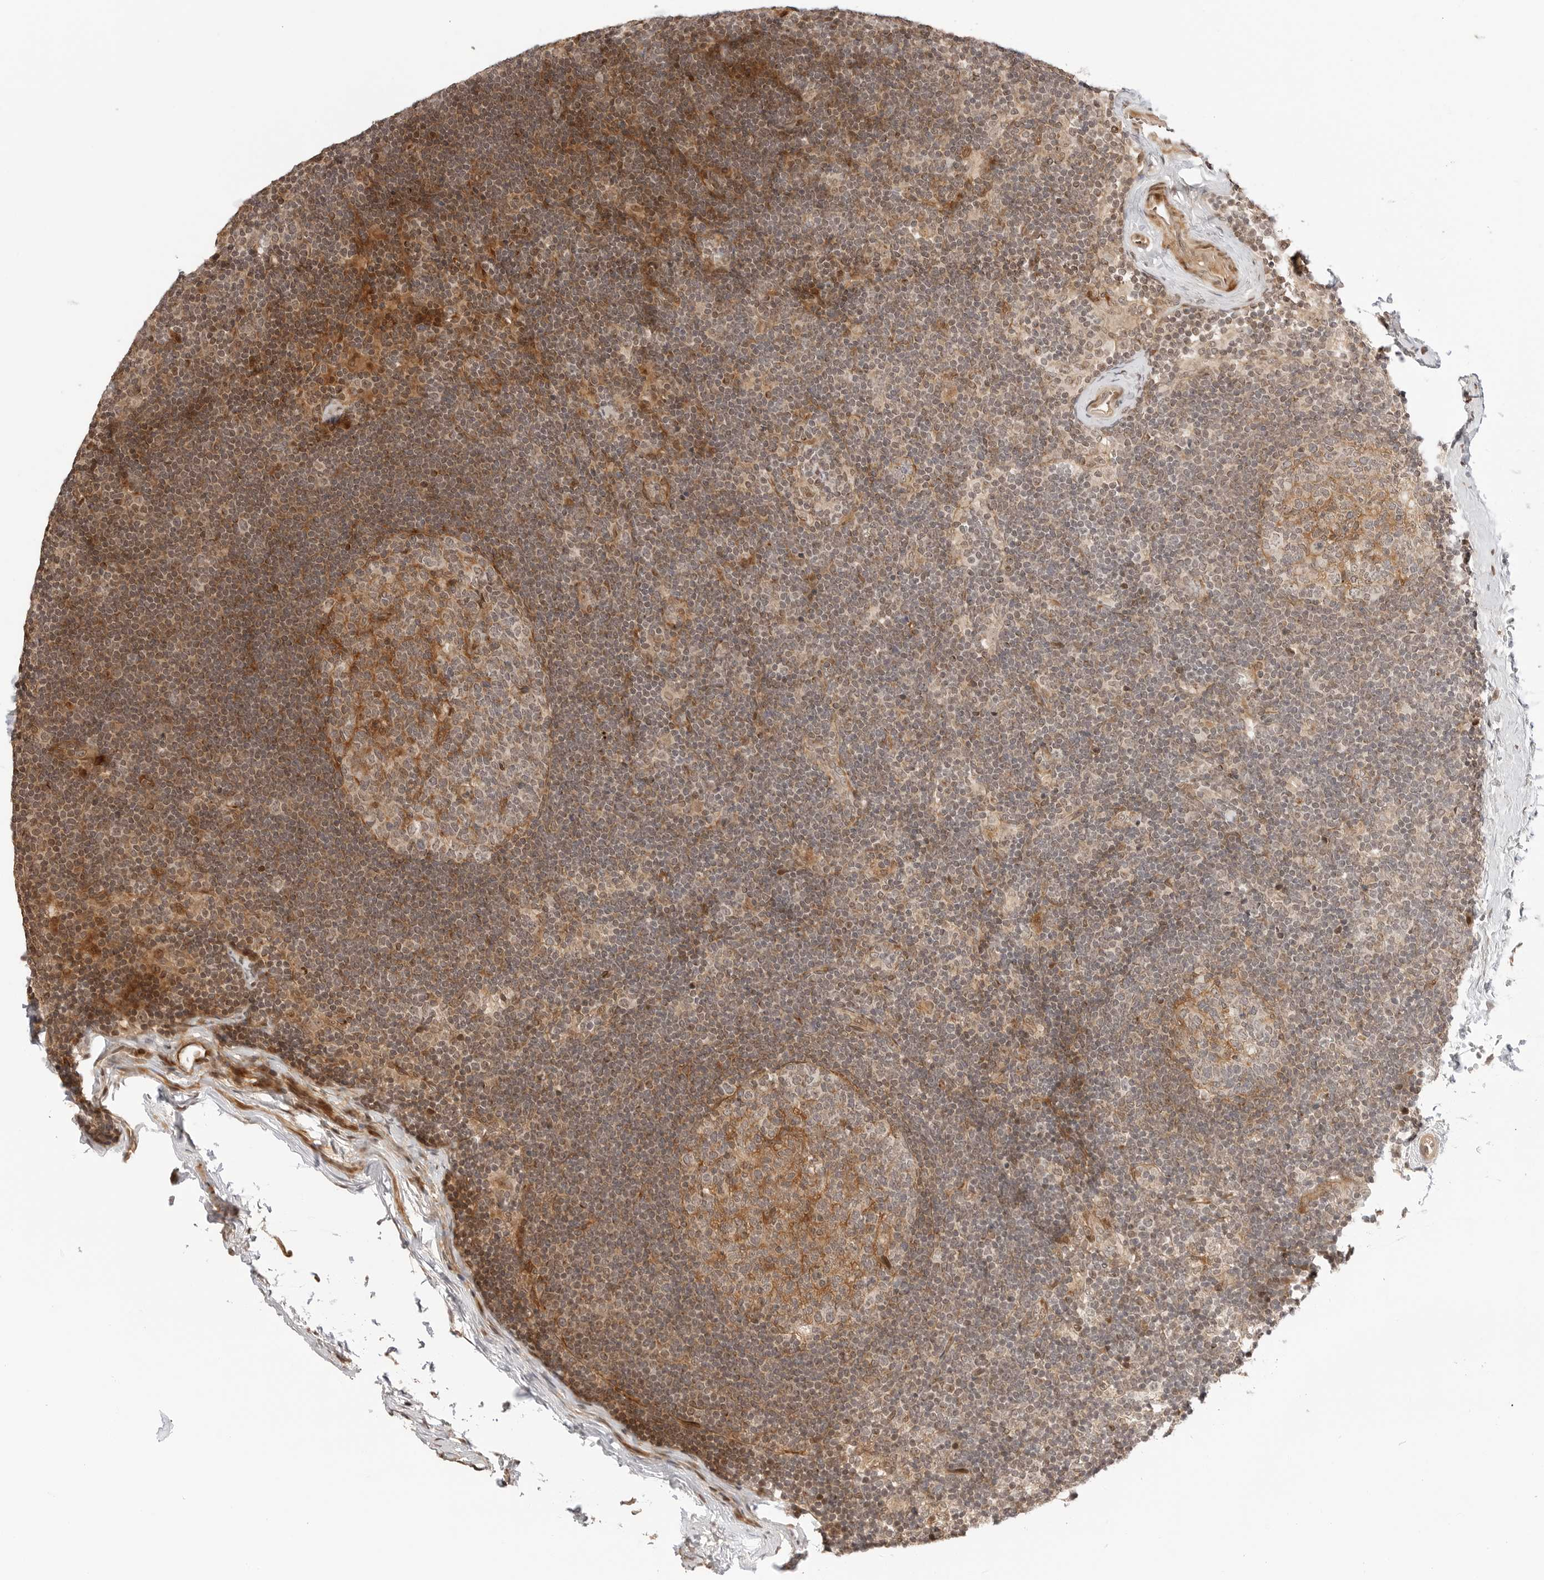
{"staining": {"intensity": "moderate", "quantity": "<25%", "location": "cytoplasmic/membranous"}, "tissue": "lymph node", "cell_type": "Germinal center cells", "image_type": "normal", "snomed": [{"axis": "morphology", "description": "Normal tissue, NOS"}, {"axis": "topography", "description": "Lymph node"}], "caption": "Protein staining of normal lymph node exhibits moderate cytoplasmic/membranous staining in approximately <25% of germinal center cells. Using DAB (3,3'-diaminobenzidine) (brown) and hematoxylin (blue) stains, captured at high magnification using brightfield microscopy.", "gene": "GEM", "patient": {"sex": "female", "age": 22}}